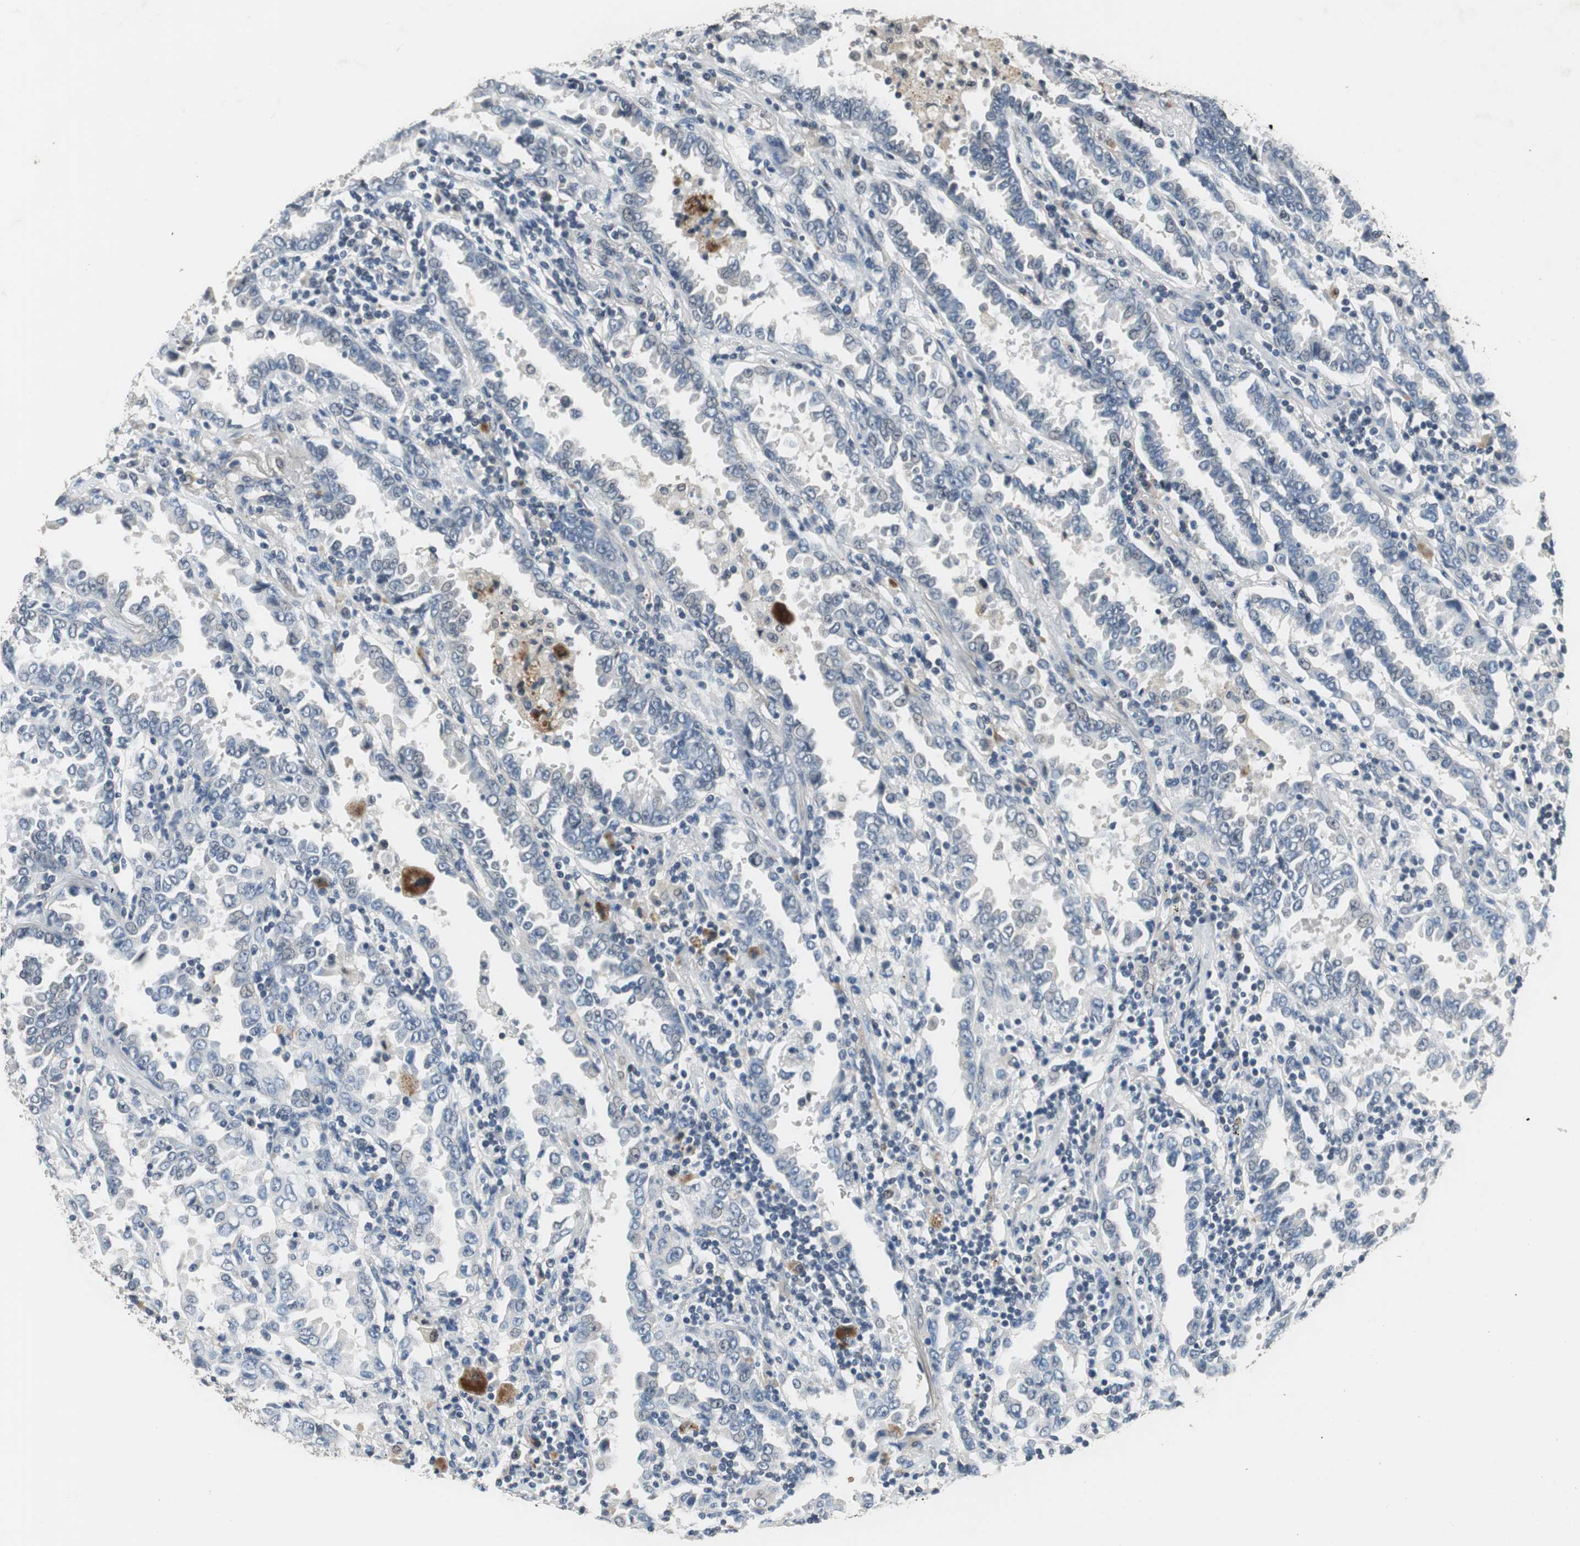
{"staining": {"intensity": "negative", "quantity": "none", "location": "none"}, "tissue": "lung cancer", "cell_type": "Tumor cells", "image_type": "cancer", "snomed": [{"axis": "morphology", "description": "Normal tissue, NOS"}, {"axis": "morphology", "description": "Inflammation, NOS"}, {"axis": "morphology", "description": "Adenocarcinoma, NOS"}, {"axis": "topography", "description": "Lung"}], "caption": "Immunohistochemical staining of human adenocarcinoma (lung) displays no significant staining in tumor cells.", "gene": "PI4KB", "patient": {"sex": "female", "age": 64}}